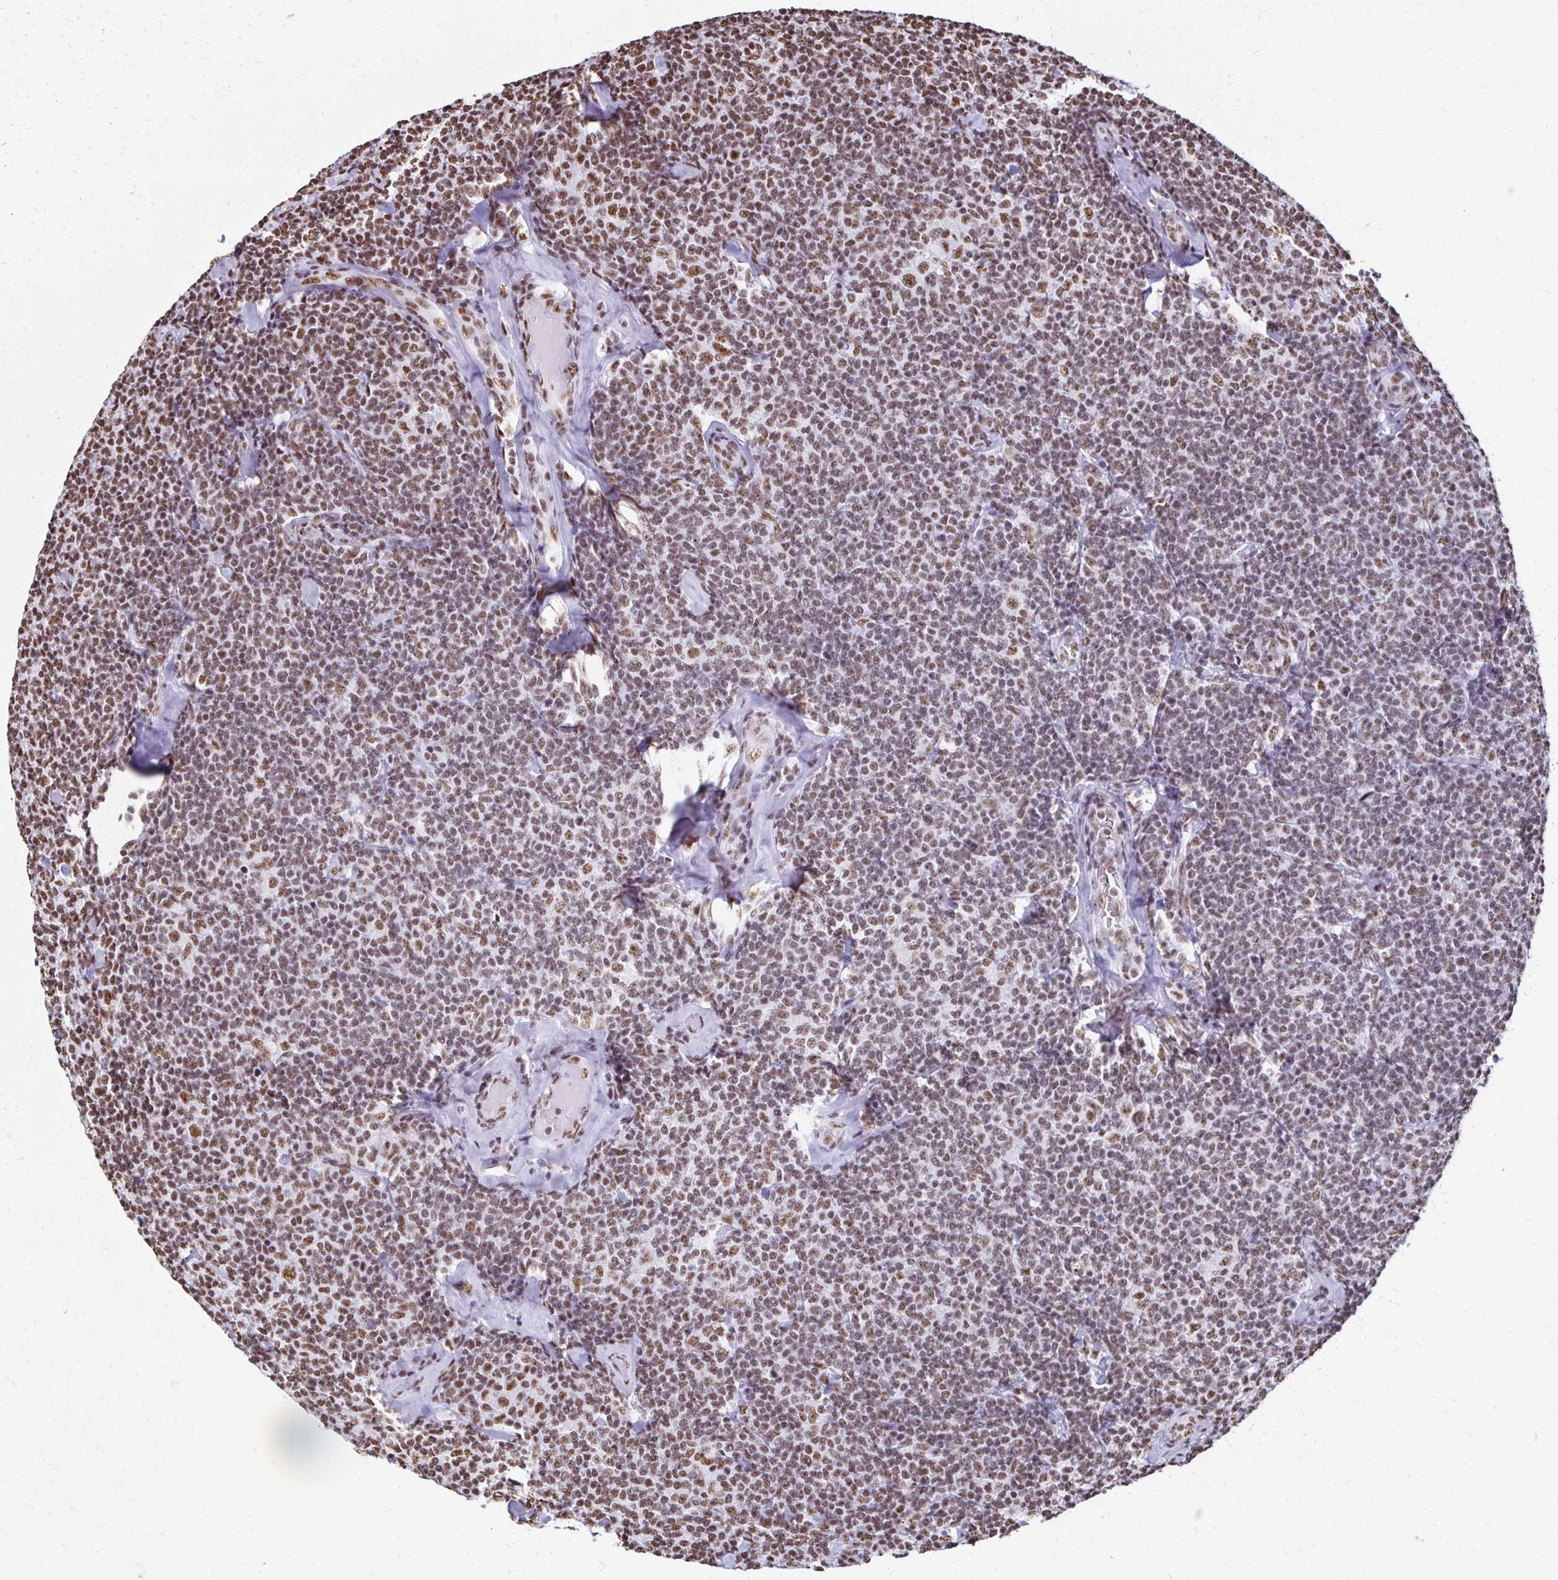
{"staining": {"intensity": "moderate", "quantity": ">75%", "location": "nuclear"}, "tissue": "lymphoma", "cell_type": "Tumor cells", "image_type": "cancer", "snomed": [{"axis": "morphology", "description": "Malignant lymphoma, non-Hodgkin's type, Low grade"}, {"axis": "topography", "description": "Lymph node"}], "caption": "A histopathology image showing moderate nuclear expression in about >75% of tumor cells in lymphoma, as visualized by brown immunohistochemical staining.", "gene": "NONO", "patient": {"sex": "female", "age": 56}}